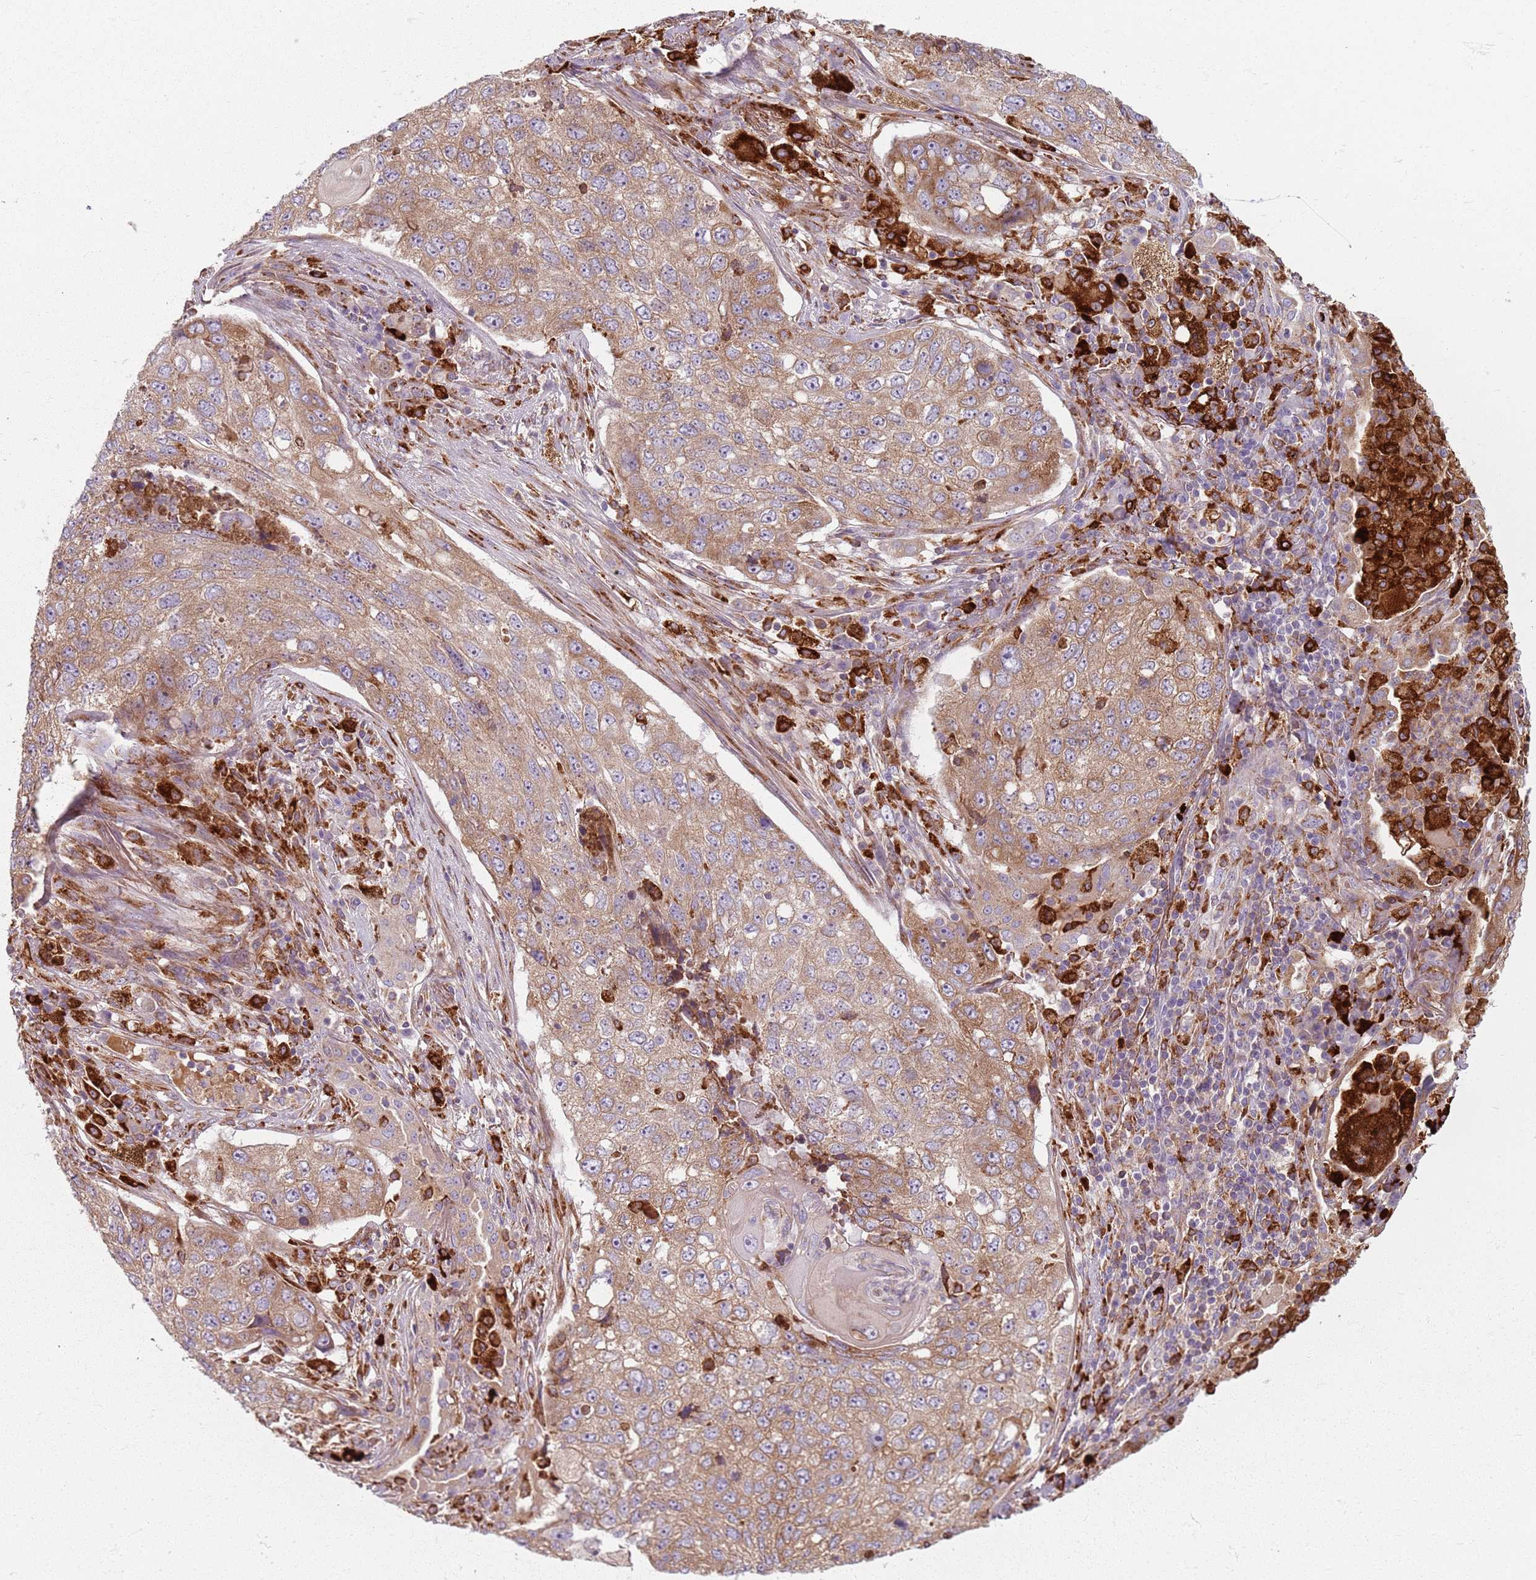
{"staining": {"intensity": "moderate", "quantity": ">75%", "location": "cytoplasmic/membranous"}, "tissue": "lung cancer", "cell_type": "Tumor cells", "image_type": "cancer", "snomed": [{"axis": "morphology", "description": "Squamous cell carcinoma, NOS"}, {"axis": "topography", "description": "Lung"}], "caption": "There is medium levels of moderate cytoplasmic/membranous expression in tumor cells of squamous cell carcinoma (lung), as demonstrated by immunohistochemical staining (brown color).", "gene": "COLGALT1", "patient": {"sex": "female", "age": 63}}